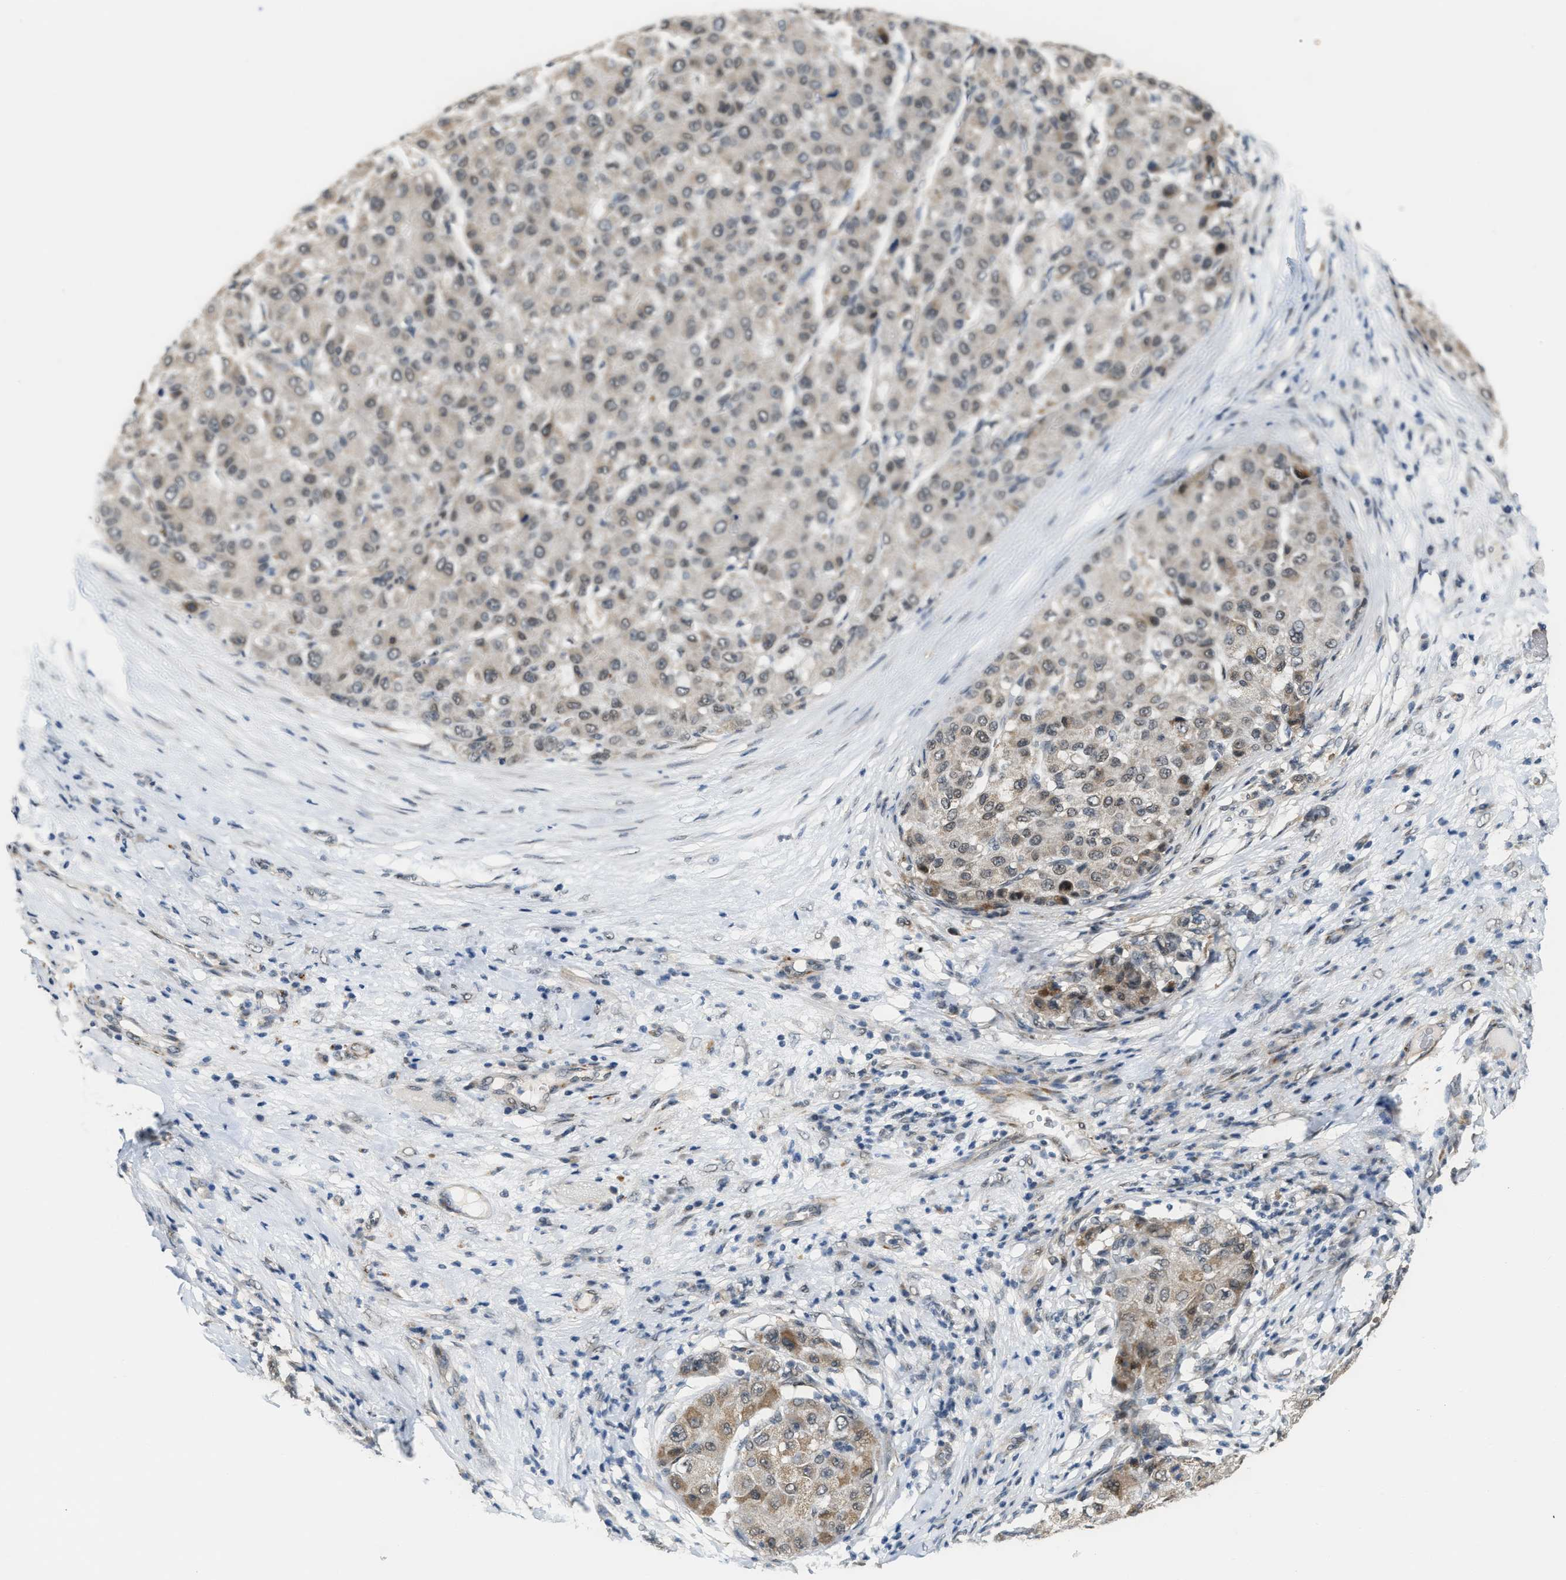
{"staining": {"intensity": "weak", "quantity": "<25%", "location": "cytoplasmic/membranous"}, "tissue": "liver cancer", "cell_type": "Tumor cells", "image_type": "cancer", "snomed": [{"axis": "morphology", "description": "Carcinoma, Hepatocellular, NOS"}, {"axis": "topography", "description": "Liver"}], "caption": "Liver cancer (hepatocellular carcinoma) stained for a protein using immunohistochemistry (IHC) displays no expression tumor cells.", "gene": "KIF24", "patient": {"sex": "male", "age": 80}}